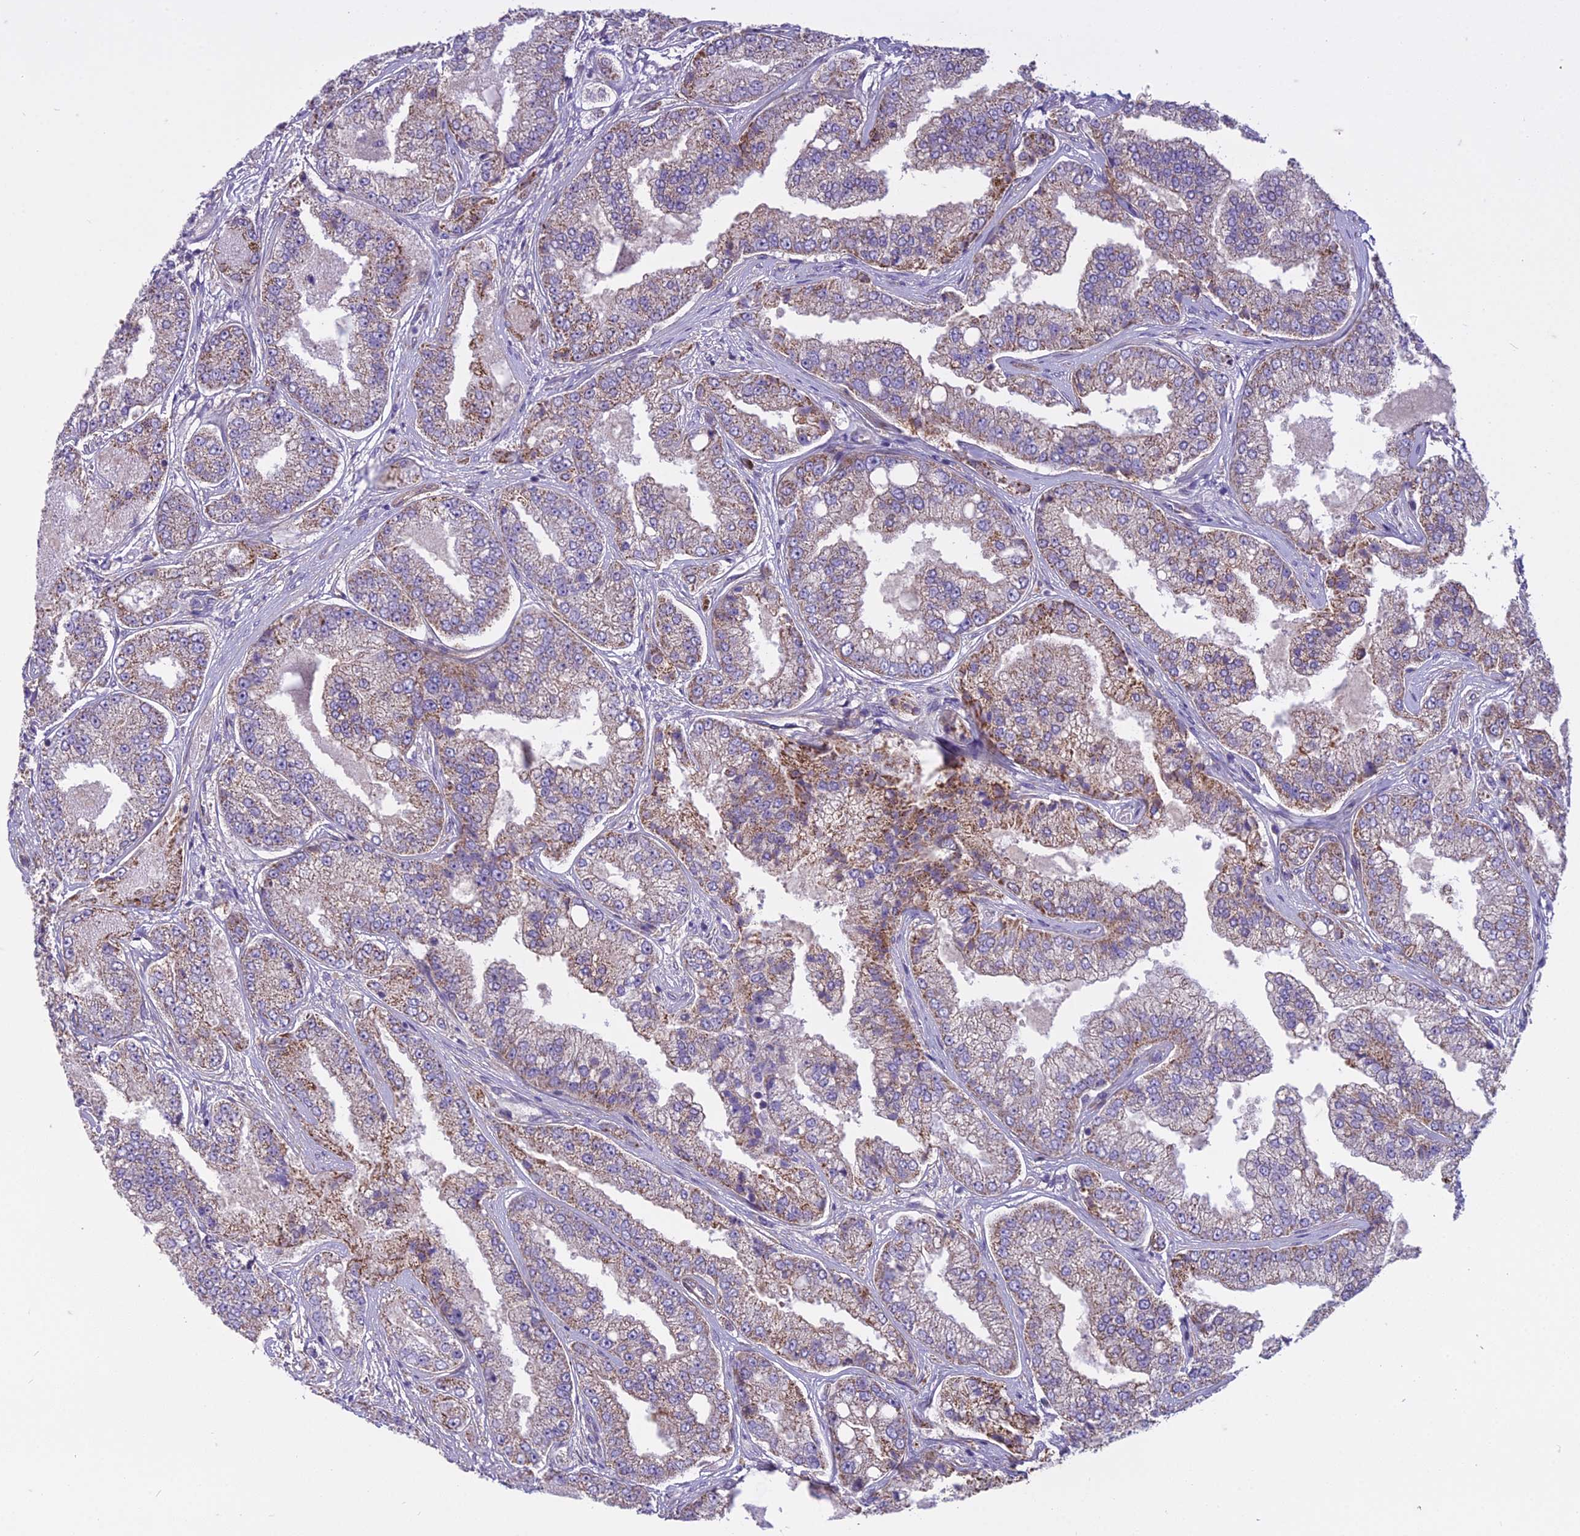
{"staining": {"intensity": "moderate", "quantity": "25%-75%", "location": "cytoplasmic/membranous"}, "tissue": "prostate cancer", "cell_type": "Tumor cells", "image_type": "cancer", "snomed": [{"axis": "morphology", "description": "Adenocarcinoma, High grade"}, {"axis": "topography", "description": "Prostate"}], "caption": "The image reveals immunohistochemical staining of prostate adenocarcinoma (high-grade). There is moderate cytoplasmic/membranous expression is present in about 25%-75% of tumor cells.", "gene": "DUS2", "patient": {"sex": "male", "age": 71}}